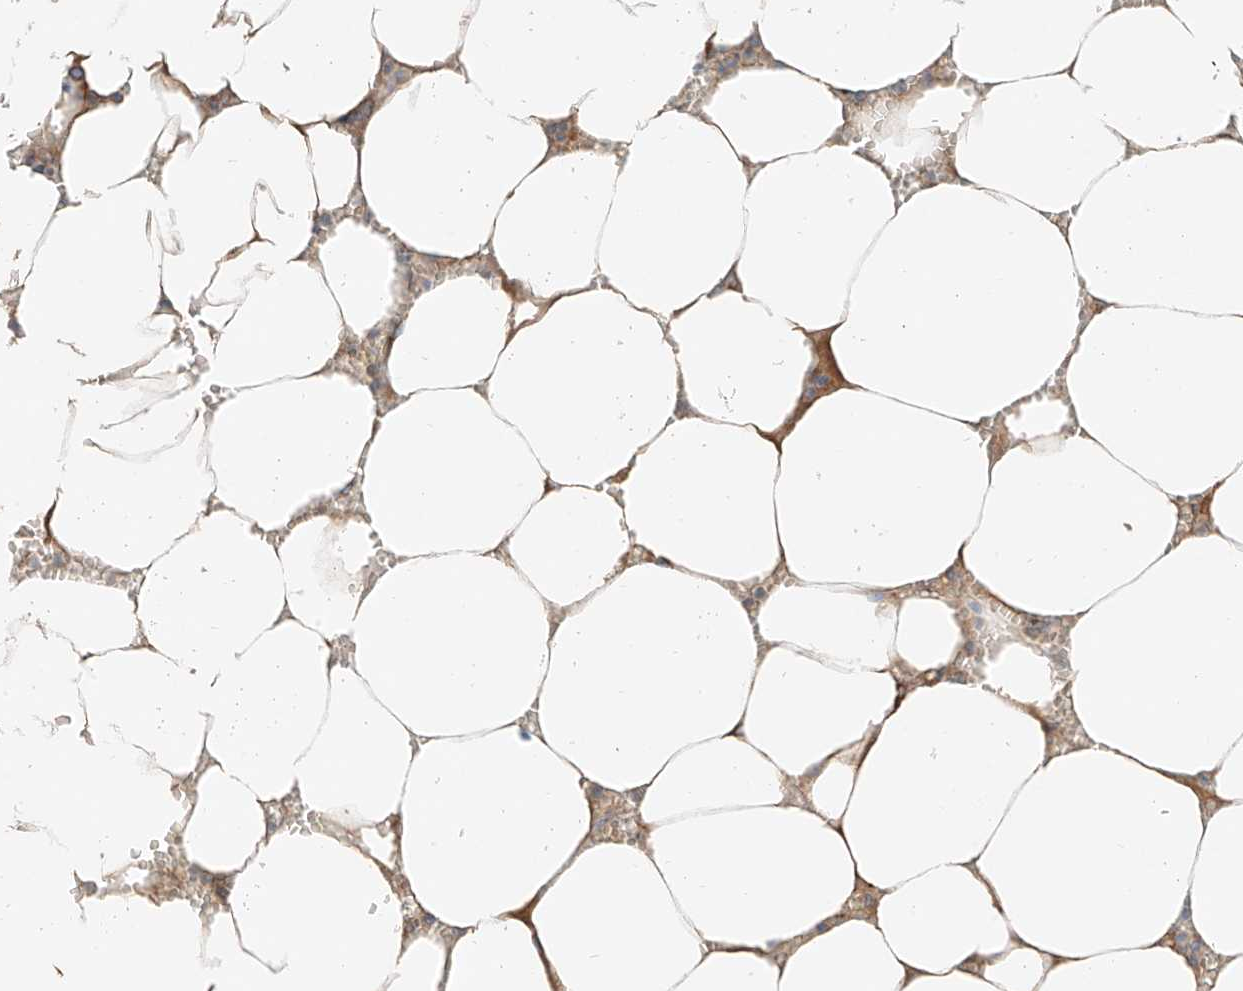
{"staining": {"intensity": "weak", "quantity": "<25%", "location": "cytoplasmic/membranous"}, "tissue": "bone marrow", "cell_type": "Hematopoietic cells", "image_type": "normal", "snomed": [{"axis": "morphology", "description": "Normal tissue, NOS"}, {"axis": "topography", "description": "Bone marrow"}], "caption": "A high-resolution micrograph shows IHC staining of unremarkable bone marrow, which demonstrates no significant positivity in hematopoietic cells.", "gene": "FSTL1", "patient": {"sex": "male", "age": 70}}